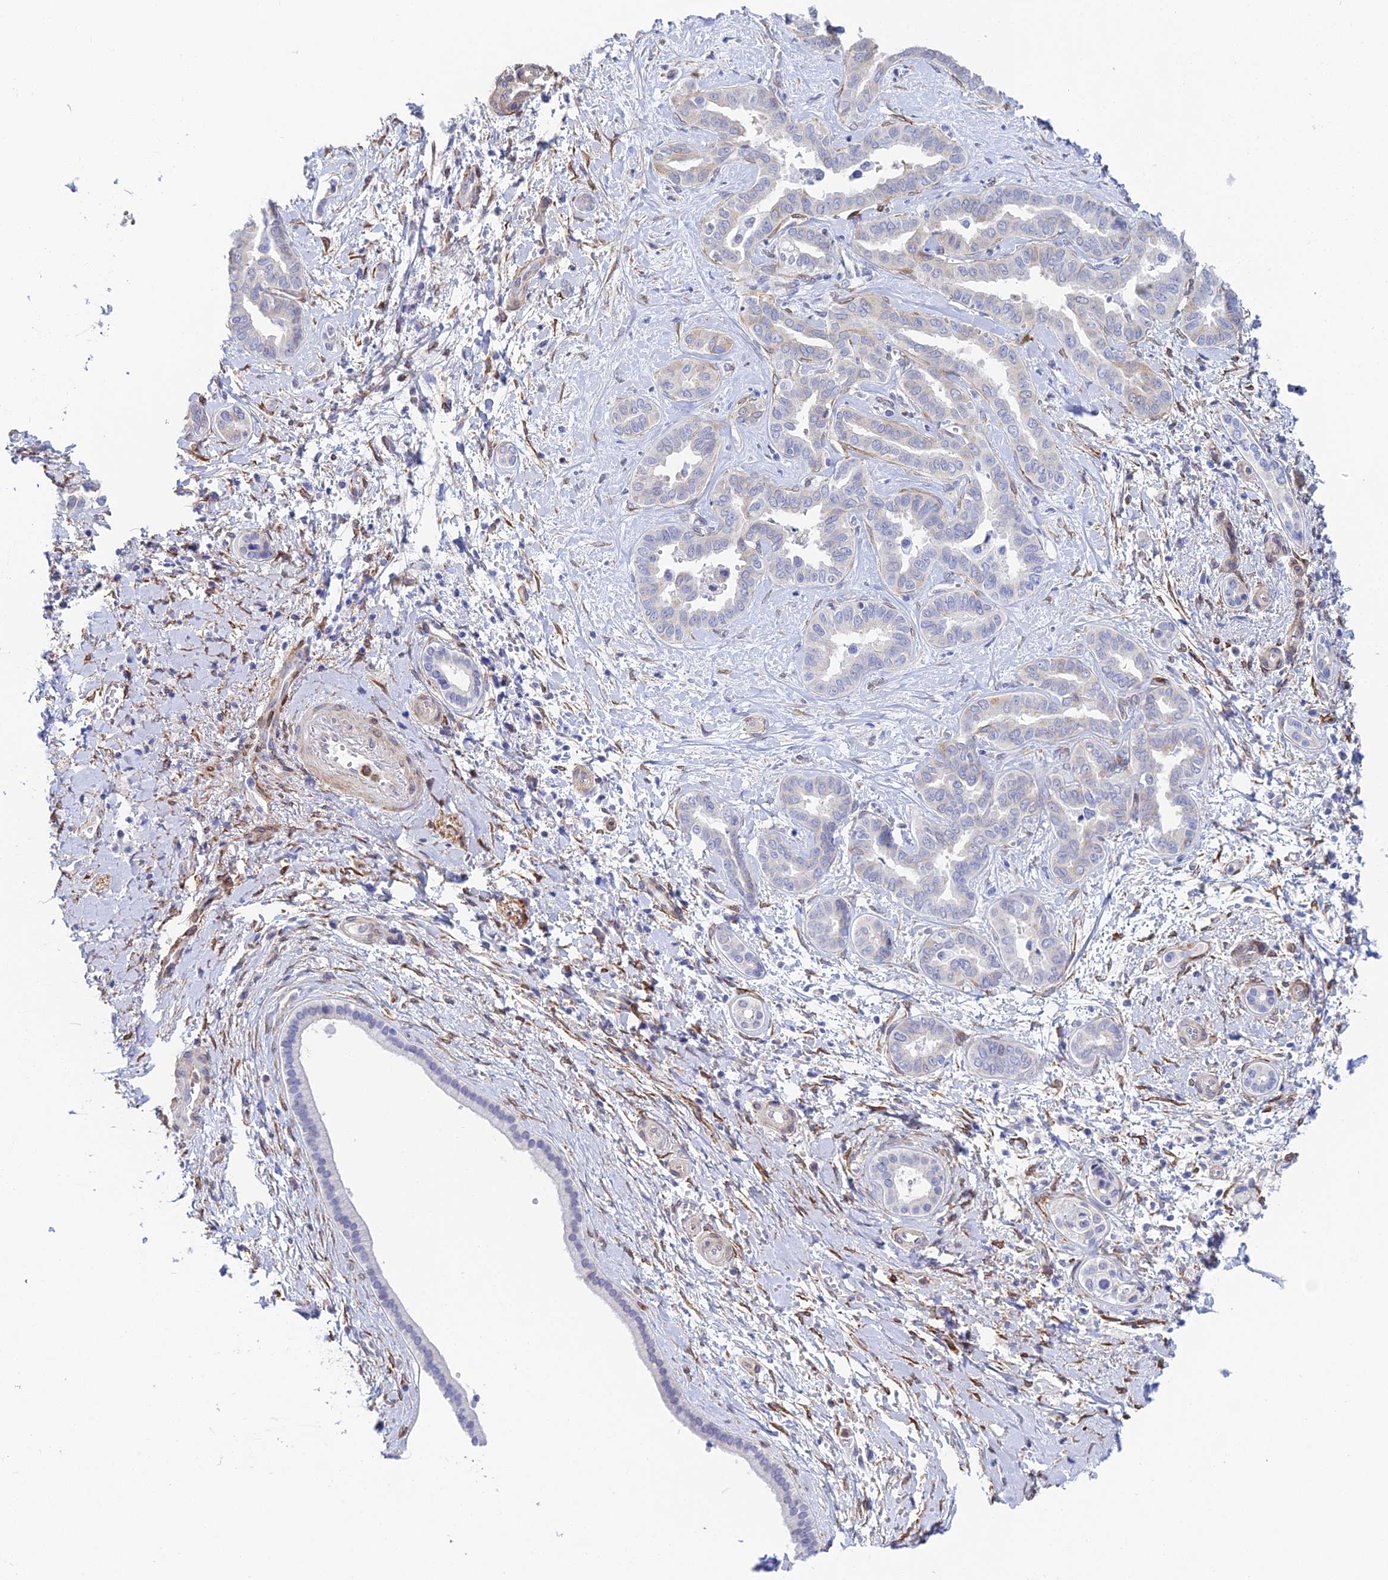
{"staining": {"intensity": "negative", "quantity": "none", "location": "none"}, "tissue": "liver cancer", "cell_type": "Tumor cells", "image_type": "cancer", "snomed": [{"axis": "morphology", "description": "Cholangiocarcinoma"}, {"axis": "topography", "description": "Liver"}], "caption": "The immunohistochemistry image has no significant positivity in tumor cells of cholangiocarcinoma (liver) tissue.", "gene": "MXRA7", "patient": {"sex": "female", "age": 77}}